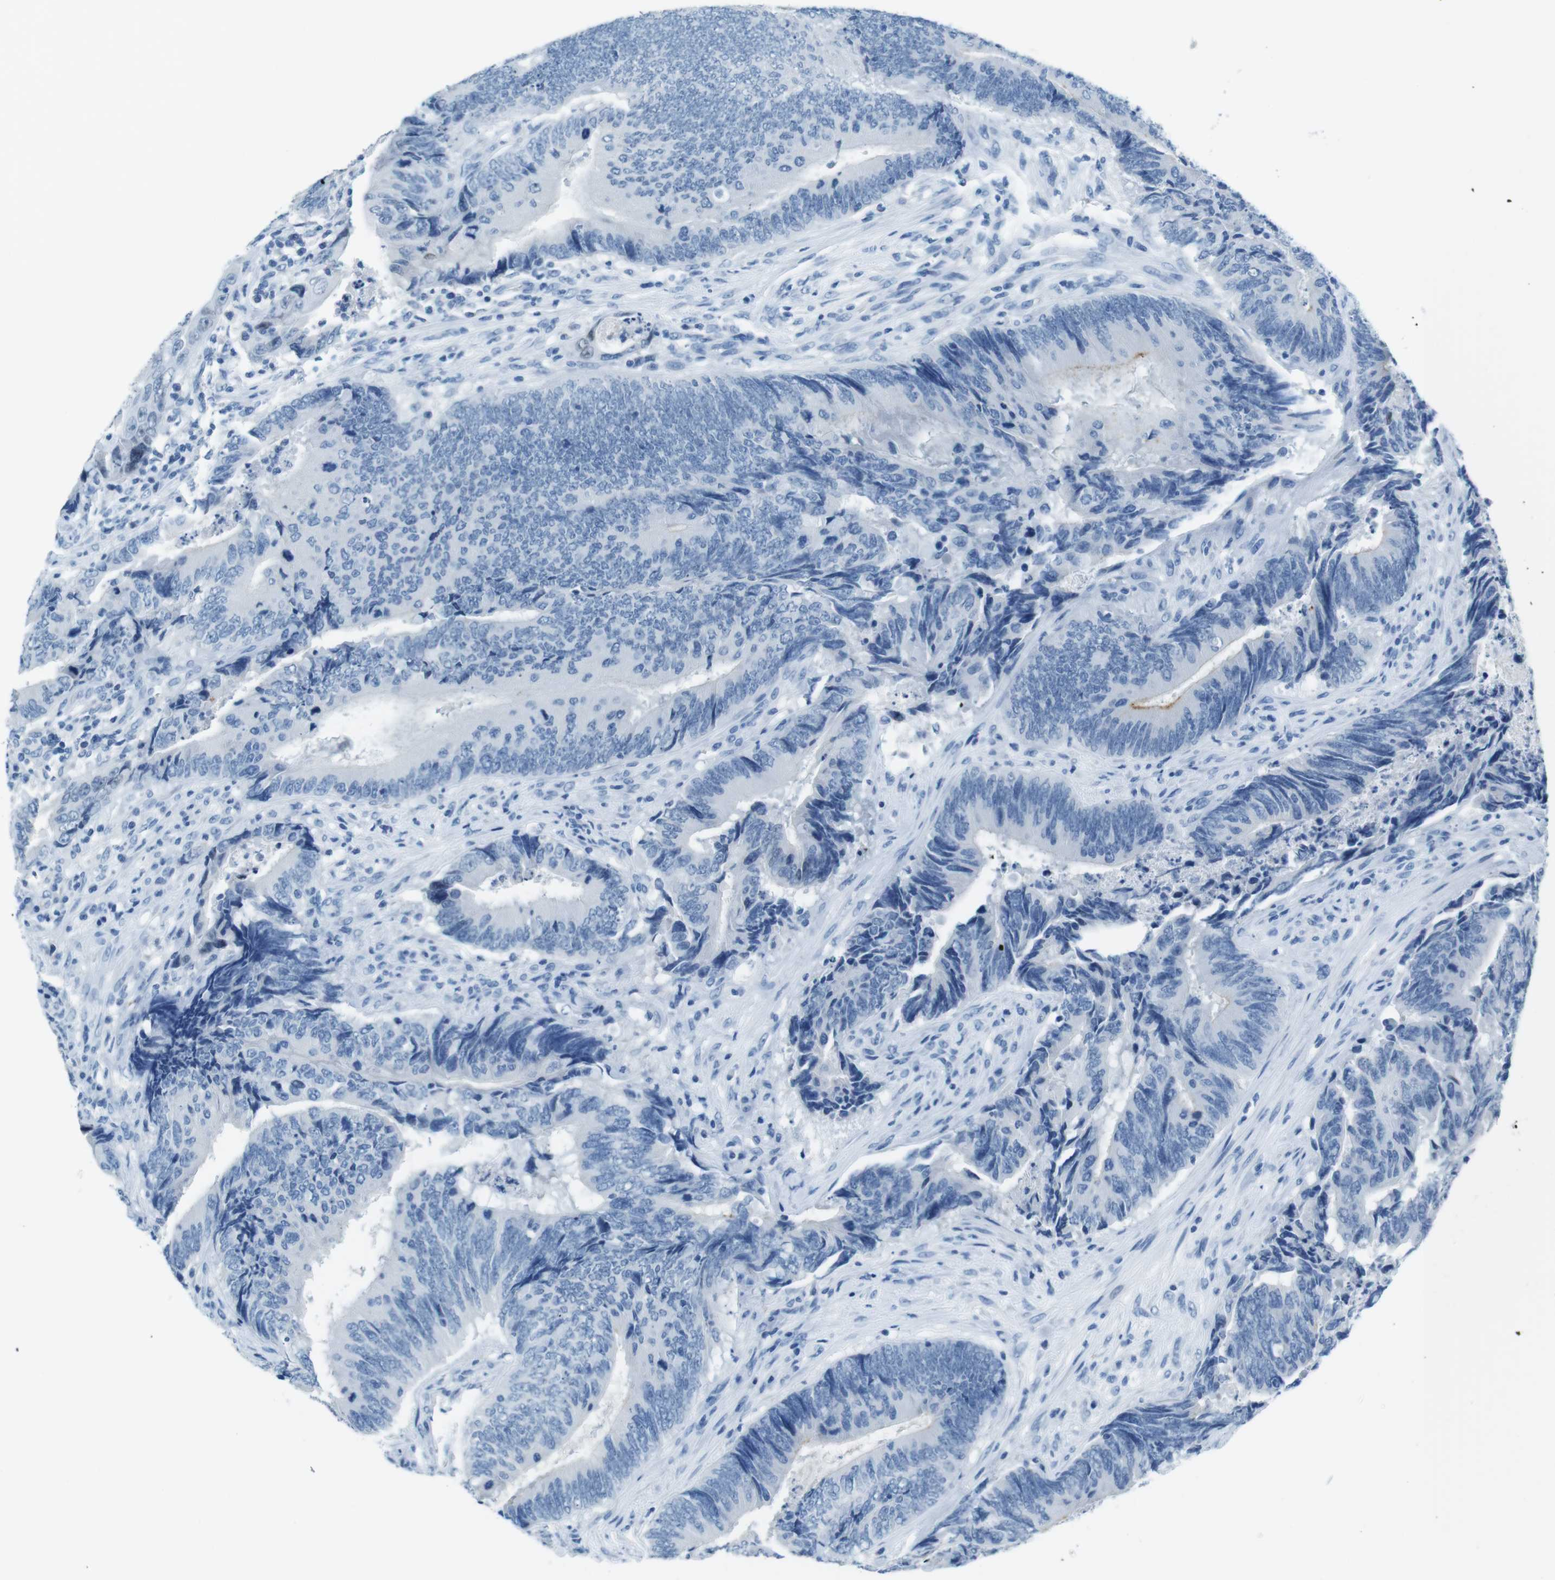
{"staining": {"intensity": "negative", "quantity": "none", "location": "none"}, "tissue": "colorectal cancer", "cell_type": "Tumor cells", "image_type": "cancer", "snomed": [{"axis": "morphology", "description": "Normal tissue, NOS"}, {"axis": "morphology", "description": "Adenocarcinoma, NOS"}, {"axis": "topography", "description": "Colon"}], "caption": "Photomicrograph shows no significant protein positivity in tumor cells of colorectal cancer (adenocarcinoma).", "gene": "TFAP2C", "patient": {"sex": "male", "age": 56}}